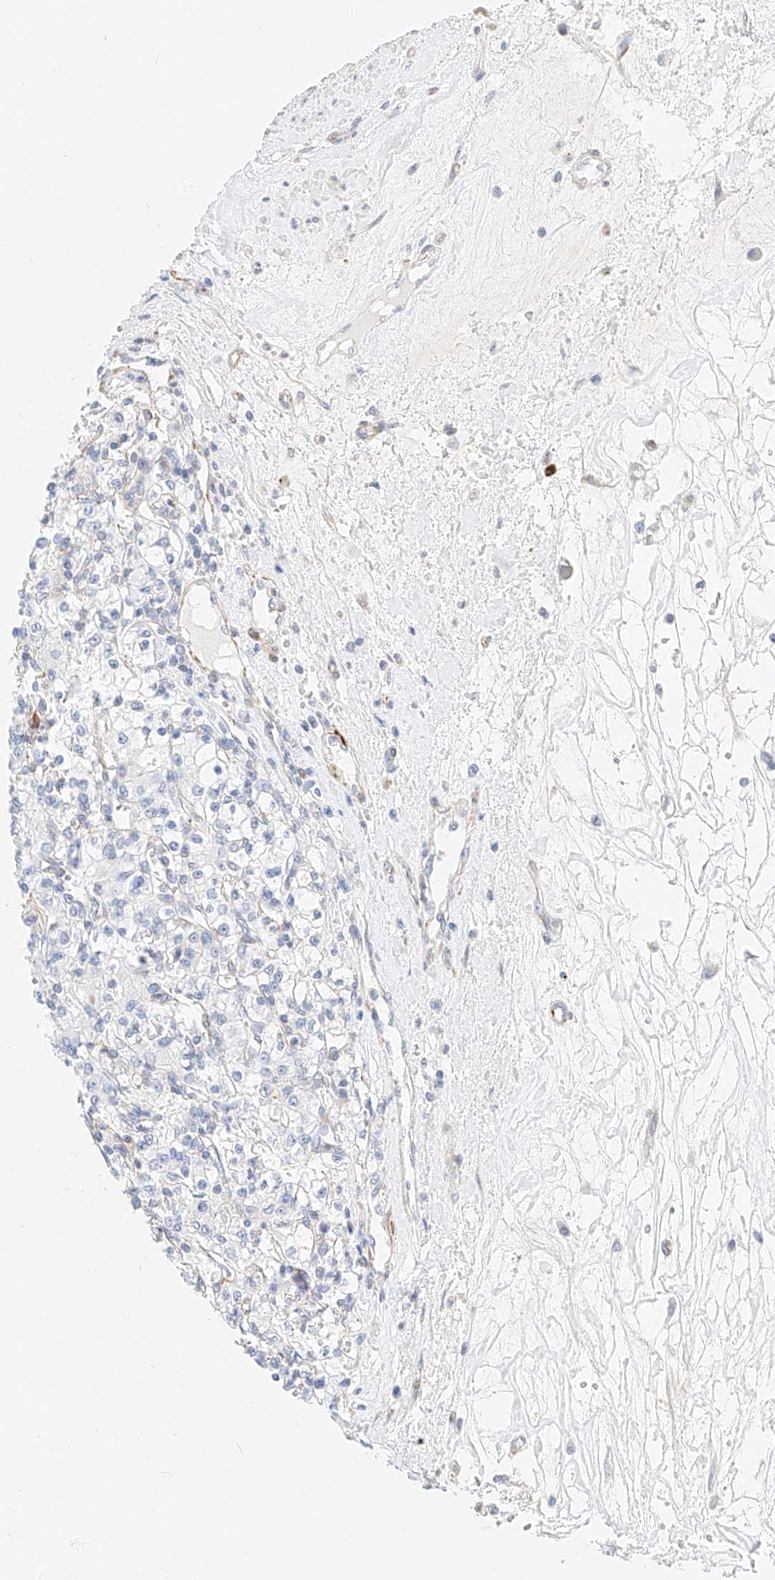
{"staining": {"intensity": "negative", "quantity": "none", "location": "none"}, "tissue": "renal cancer", "cell_type": "Tumor cells", "image_type": "cancer", "snomed": [{"axis": "morphology", "description": "Adenocarcinoma, NOS"}, {"axis": "topography", "description": "Kidney"}], "caption": "Adenocarcinoma (renal) stained for a protein using IHC shows no staining tumor cells.", "gene": "CDCP2", "patient": {"sex": "female", "age": 59}}